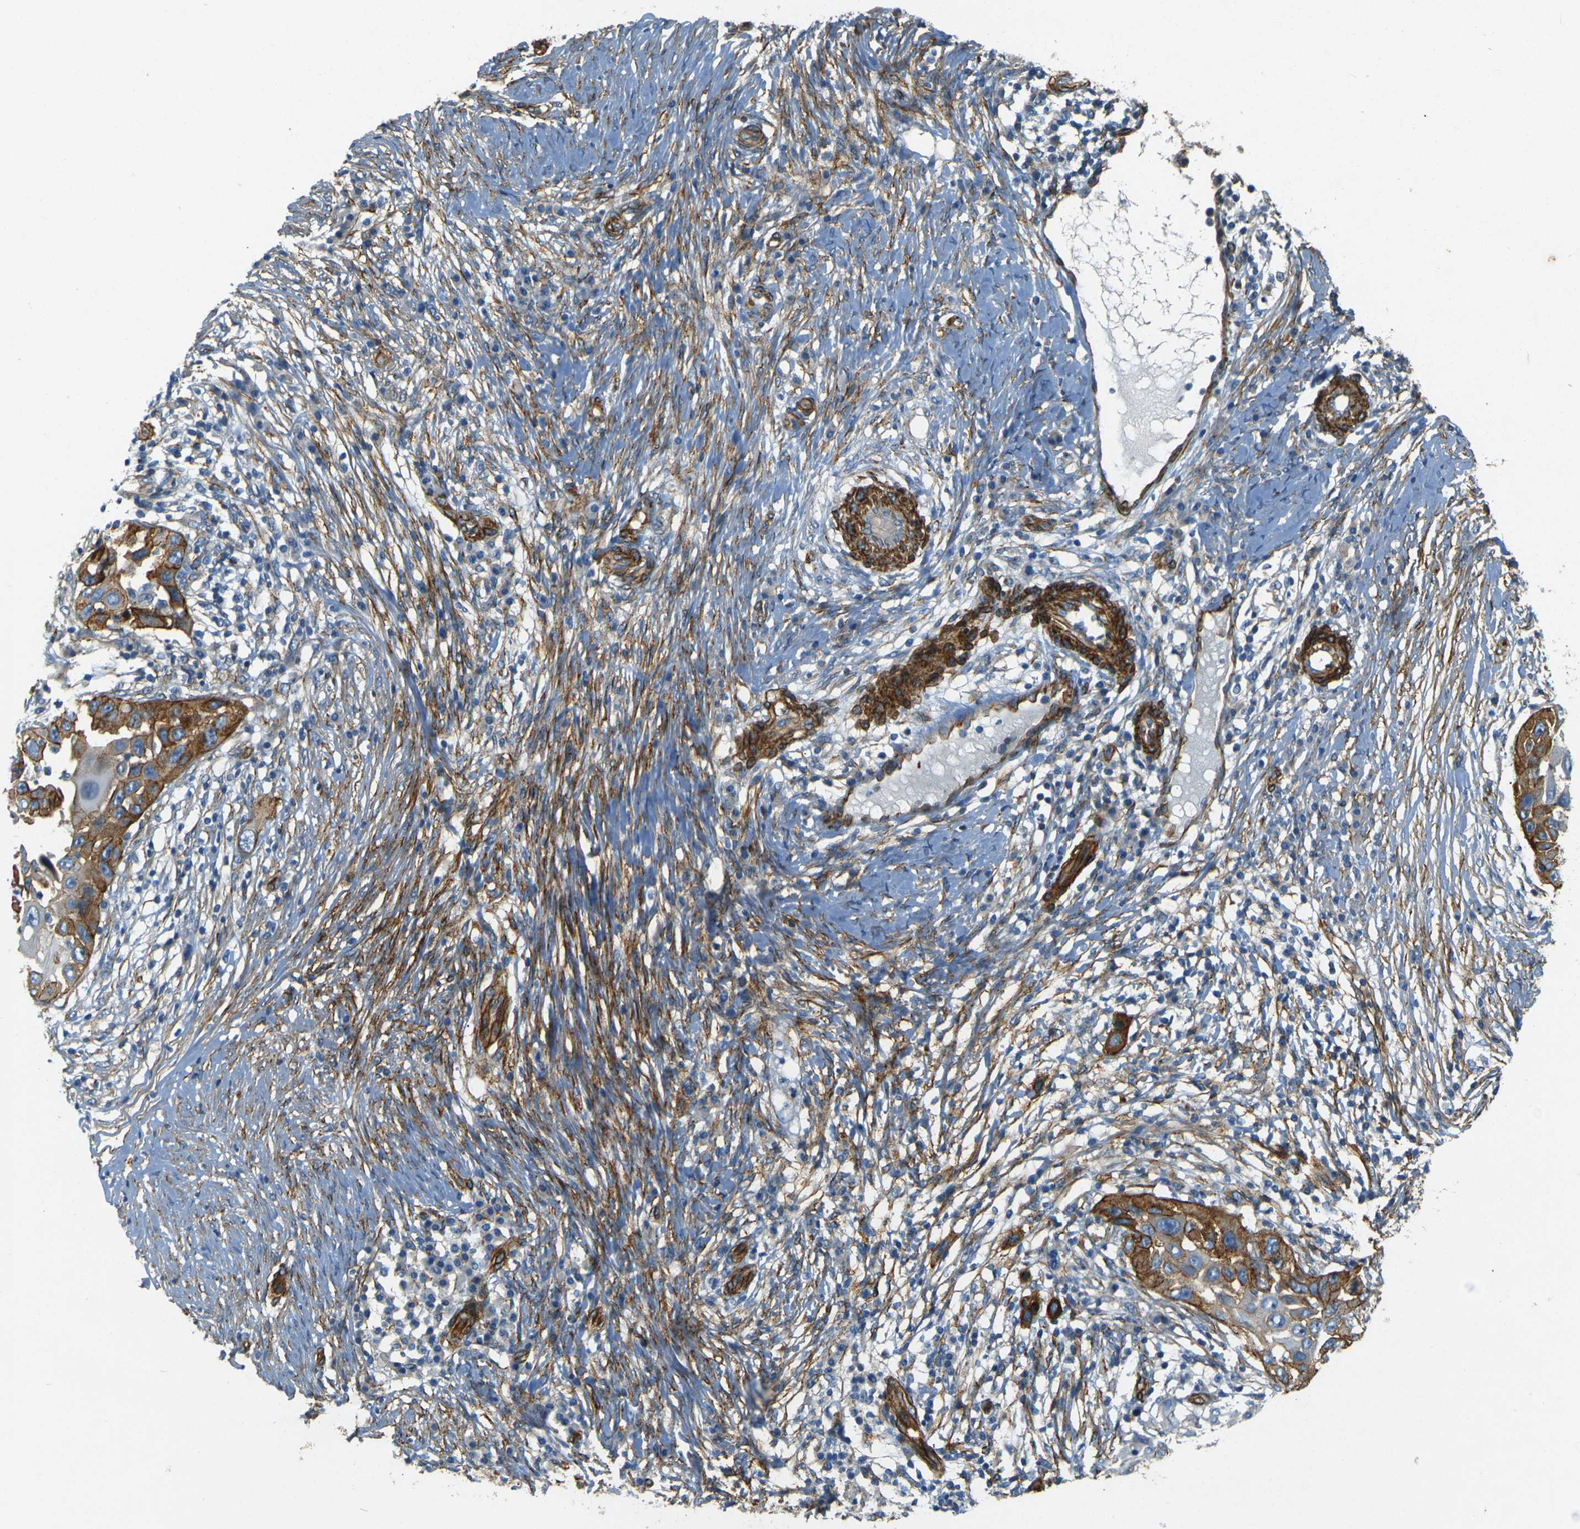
{"staining": {"intensity": "moderate", "quantity": "25%-75%", "location": "cytoplasmic/membranous"}, "tissue": "skin cancer", "cell_type": "Tumor cells", "image_type": "cancer", "snomed": [{"axis": "morphology", "description": "Squamous cell carcinoma, NOS"}, {"axis": "topography", "description": "Skin"}], "caption": "Protein expression analysis of skin cancer reveals moderate cytoplasmic/membranous staining in about 25%-75% of tumor cells. (DAB (3,3'-diaminobenzidine) IHC with brightfield microscopy, high magnification).", "gene": "EPHA7", "patient": {"sex": "female", "age": 44}}